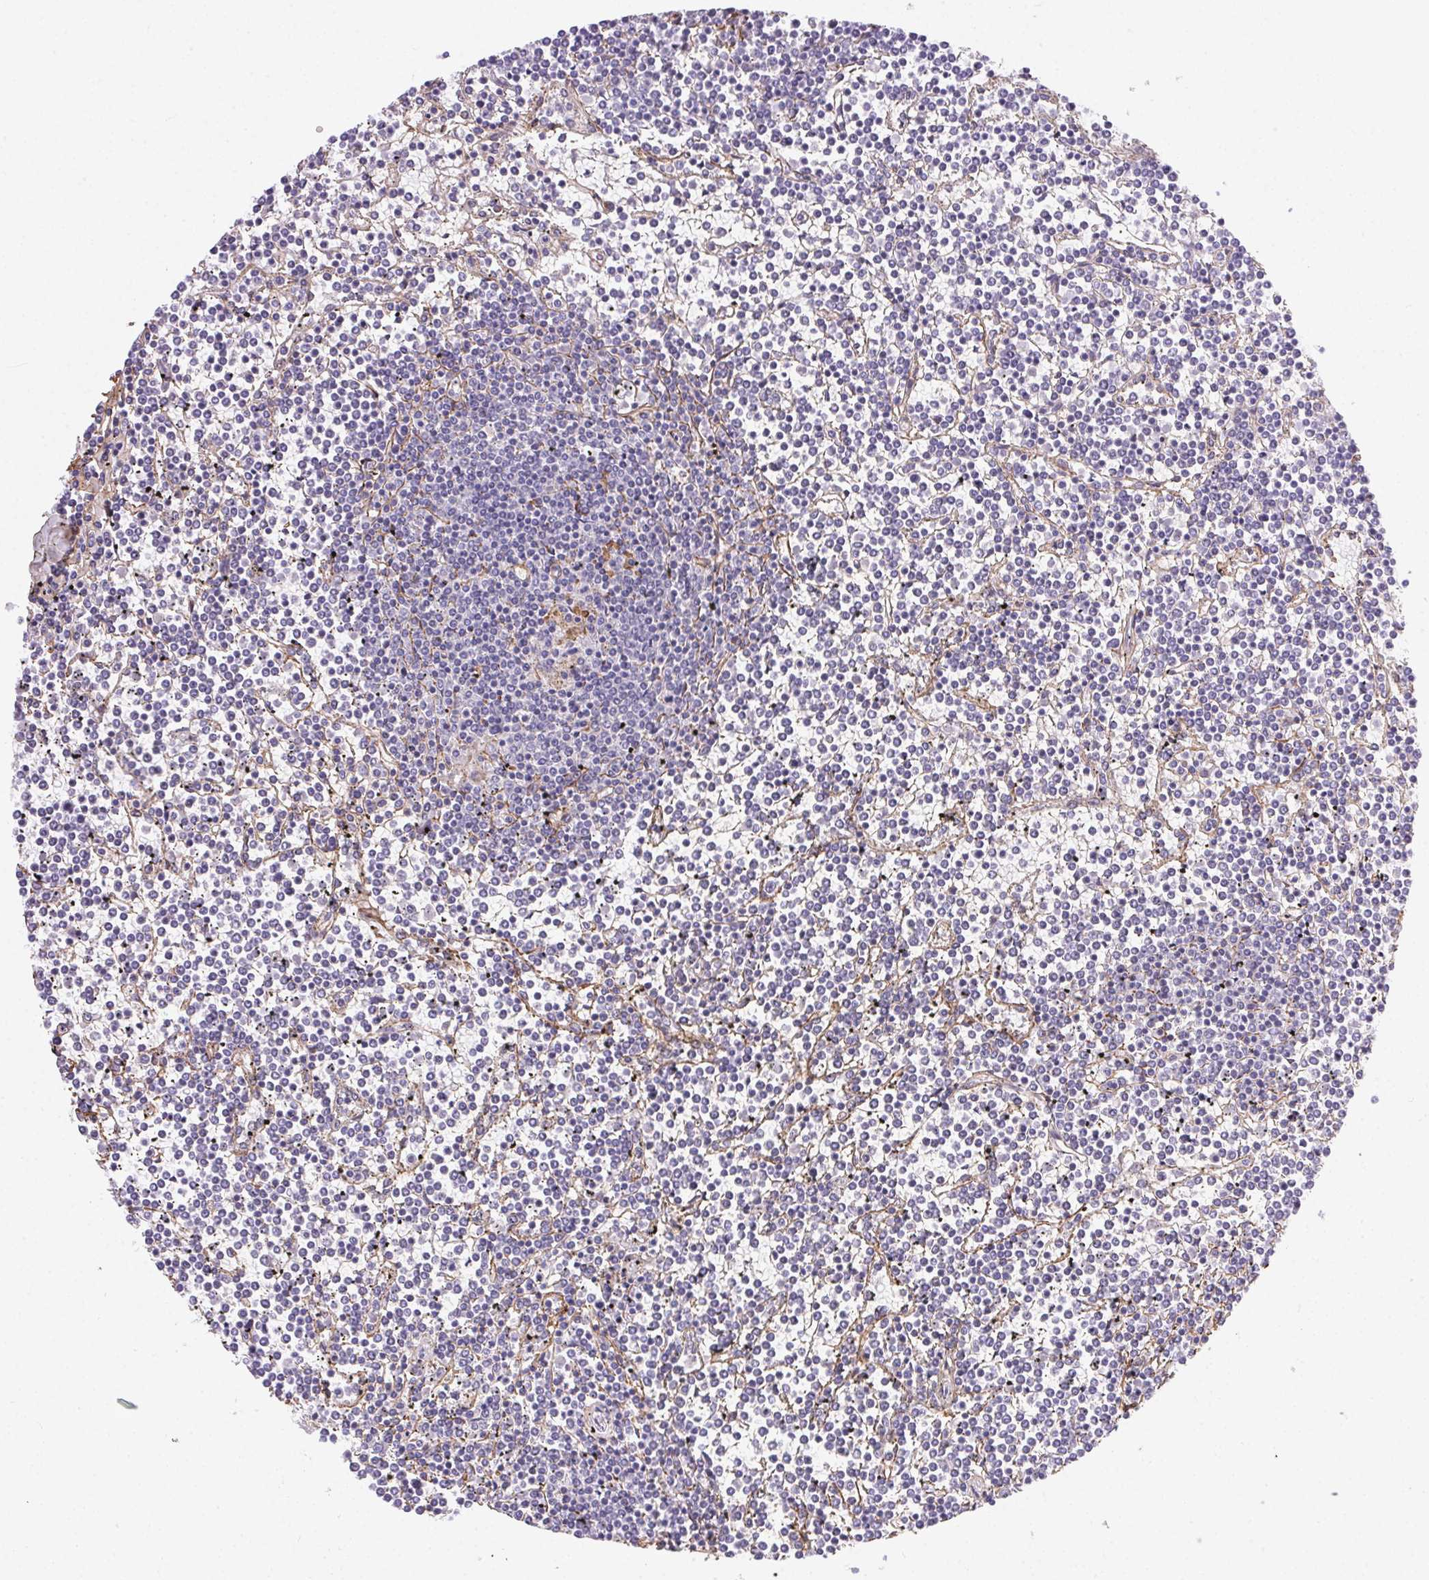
{"staining": {"intensity": "negative", "quantity": "none", "location": "none"}, "tissue": "lymphoma", "cell_type": "Tumor cells", "image_type": "cancer", "snomed": [{"axis": "morphology", "description": "Malignant lymphoma, non-Hodgkin's type, Low grade"}, {"axis": "topography", "description": "Spleen"}], "caption": "Immunohistochemistry (IHC) histopathology image of neoplastic tissue: human malignant lymphoma, non-Hodgkin's type (low-grade) stained with DAB reveals no significant protein staining in tumor cells.", "gene": "PDZD2", "patient": {"sex": "female", "age": 19}}